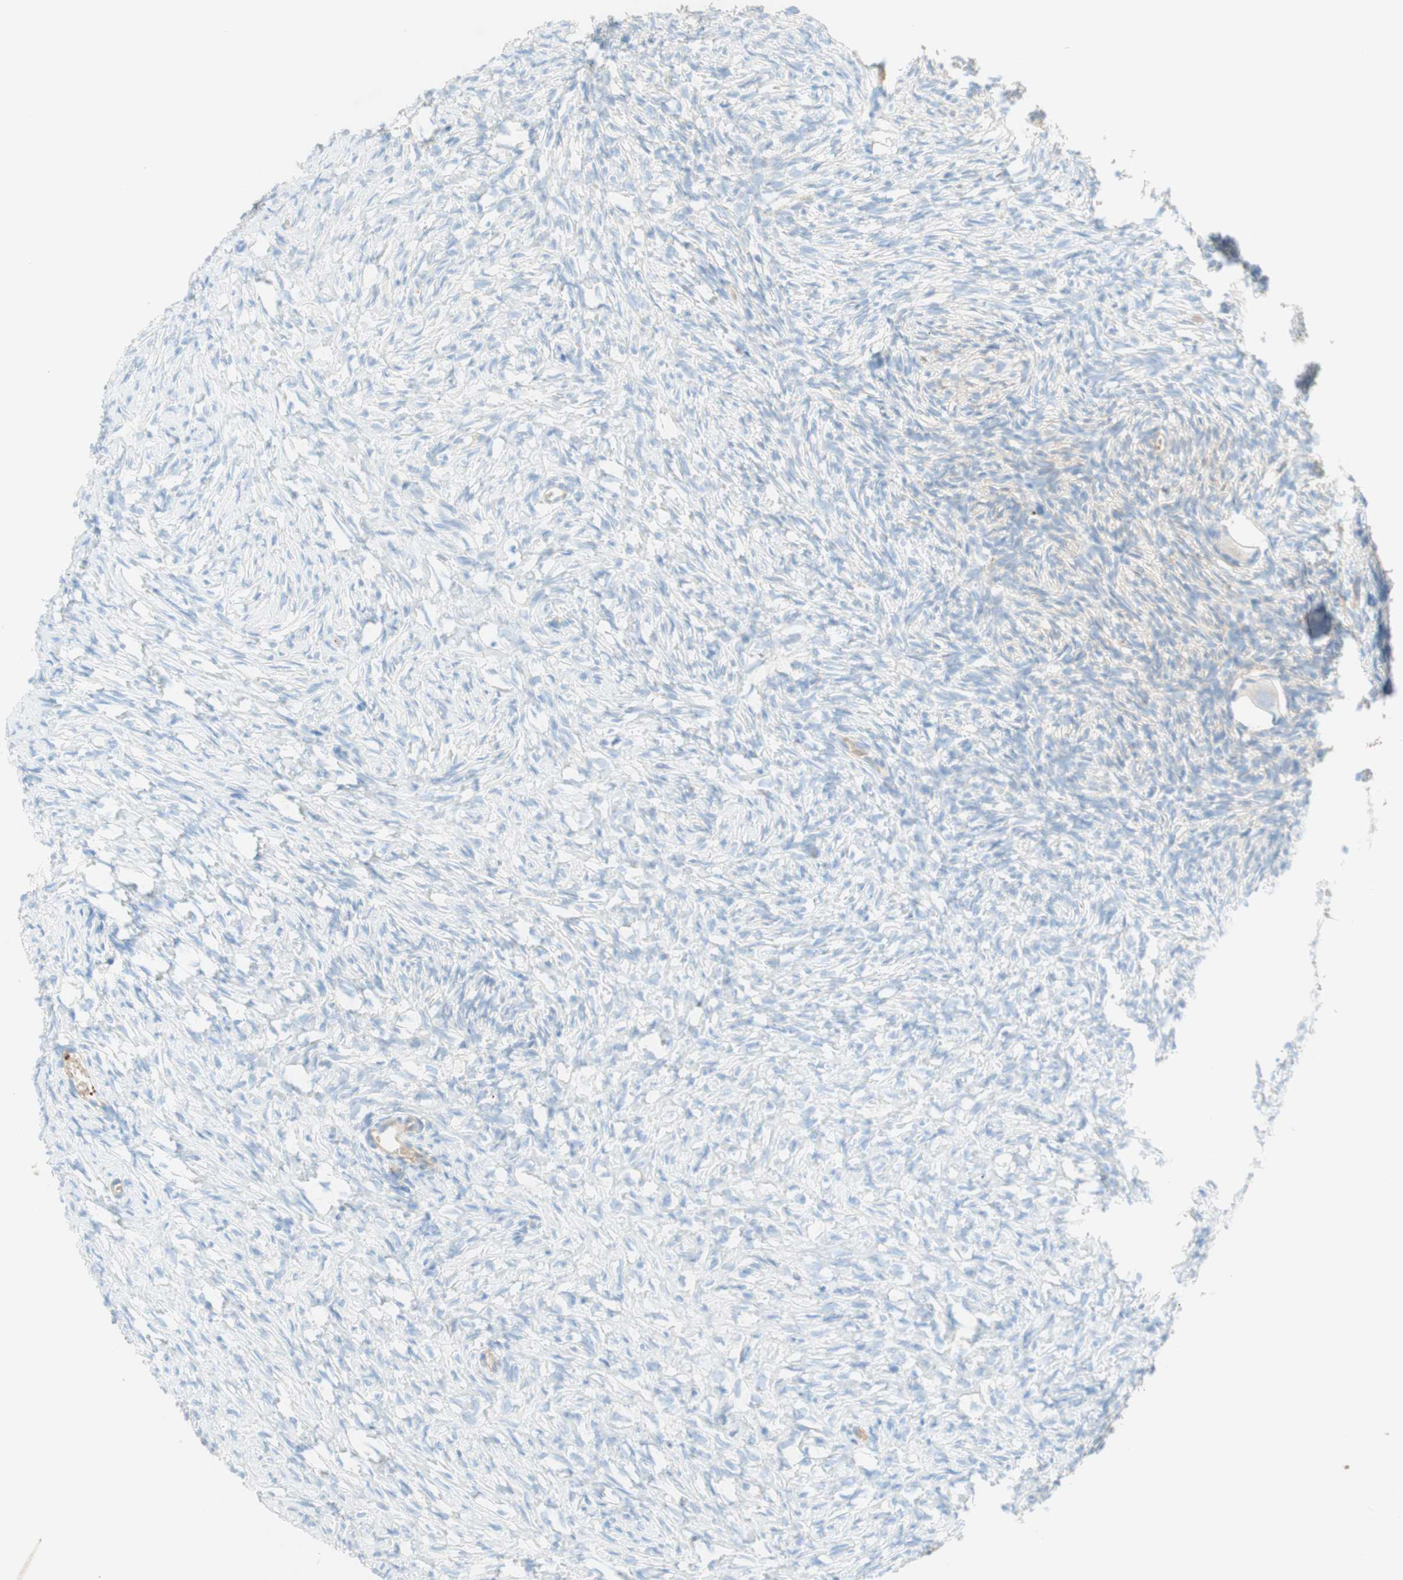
{"staining": {"intensity": "weak", "quantity": "<25%", "location": "cytoplasmic/membranous"}, "tissue": "ovary", "cell_type": "Ovarian stroma cells", "image_type": "normal", "snomed": [{"axis": "morphology", "description": "Normal tissue, NOS"}, {"axis": "topography", "description": "Ovary"}], "caption": "IHC of benign human ovary reveals no staining in ovarian stroma cells.", "gene": "STOM", "patient": {"sex": "female", "age": 35}}